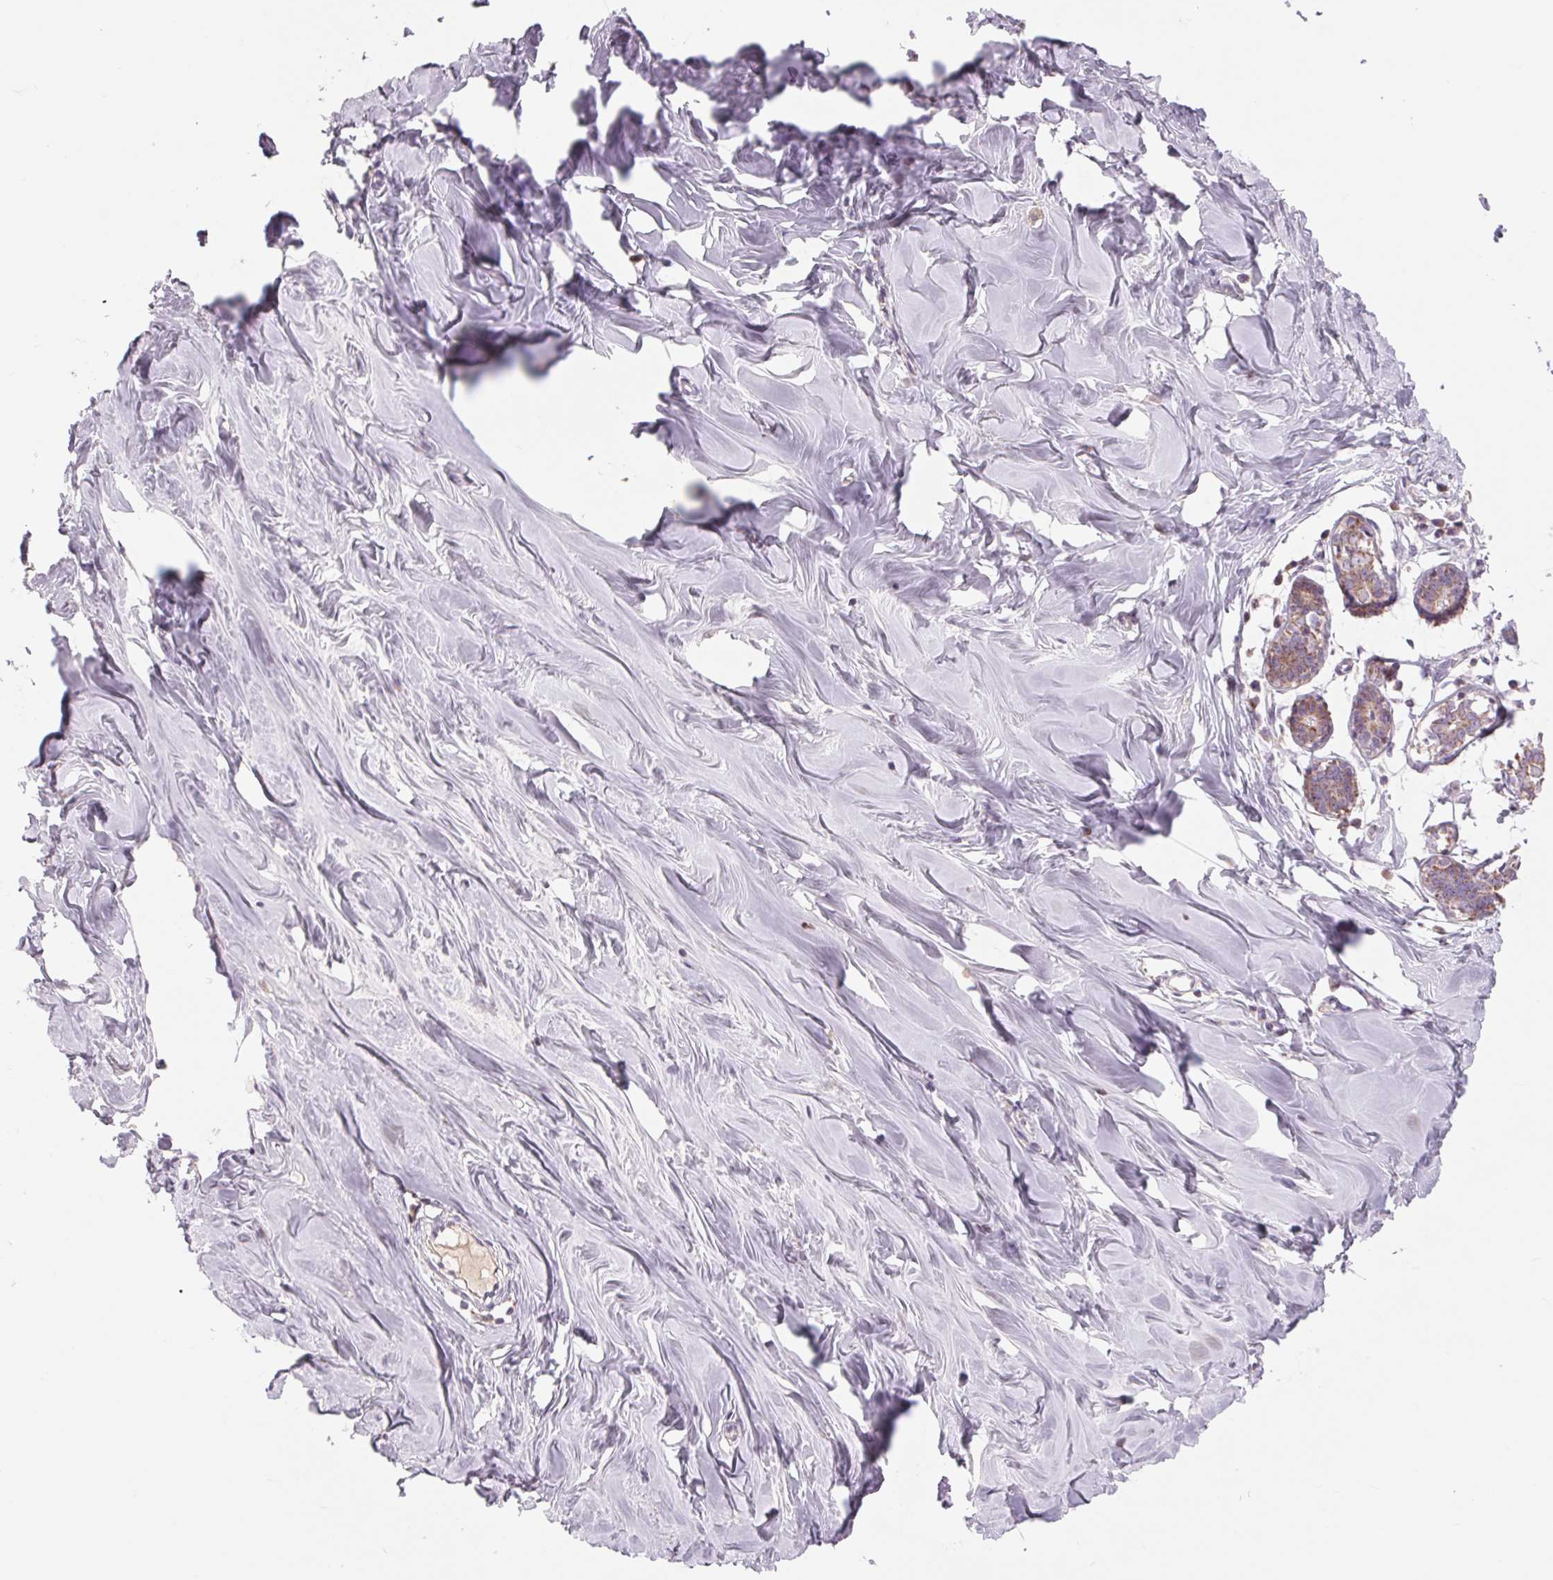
{"staining": {"intensity": "negative", "quantity": "none", "location": "none"}, "tissue": "breast", "cell_type": "Adipocytes", "image_type": "normal", "snomed": [{"axis": "morphology", "description": "Normal tissue, NOS"}, {"axis": "topography", "description": "Breast"}], "caption": "Adipocytes show no significant protein staining in unremarkable breast.", "gene": "COX6A1", "patient": {"sex": "female", "age": 27}}